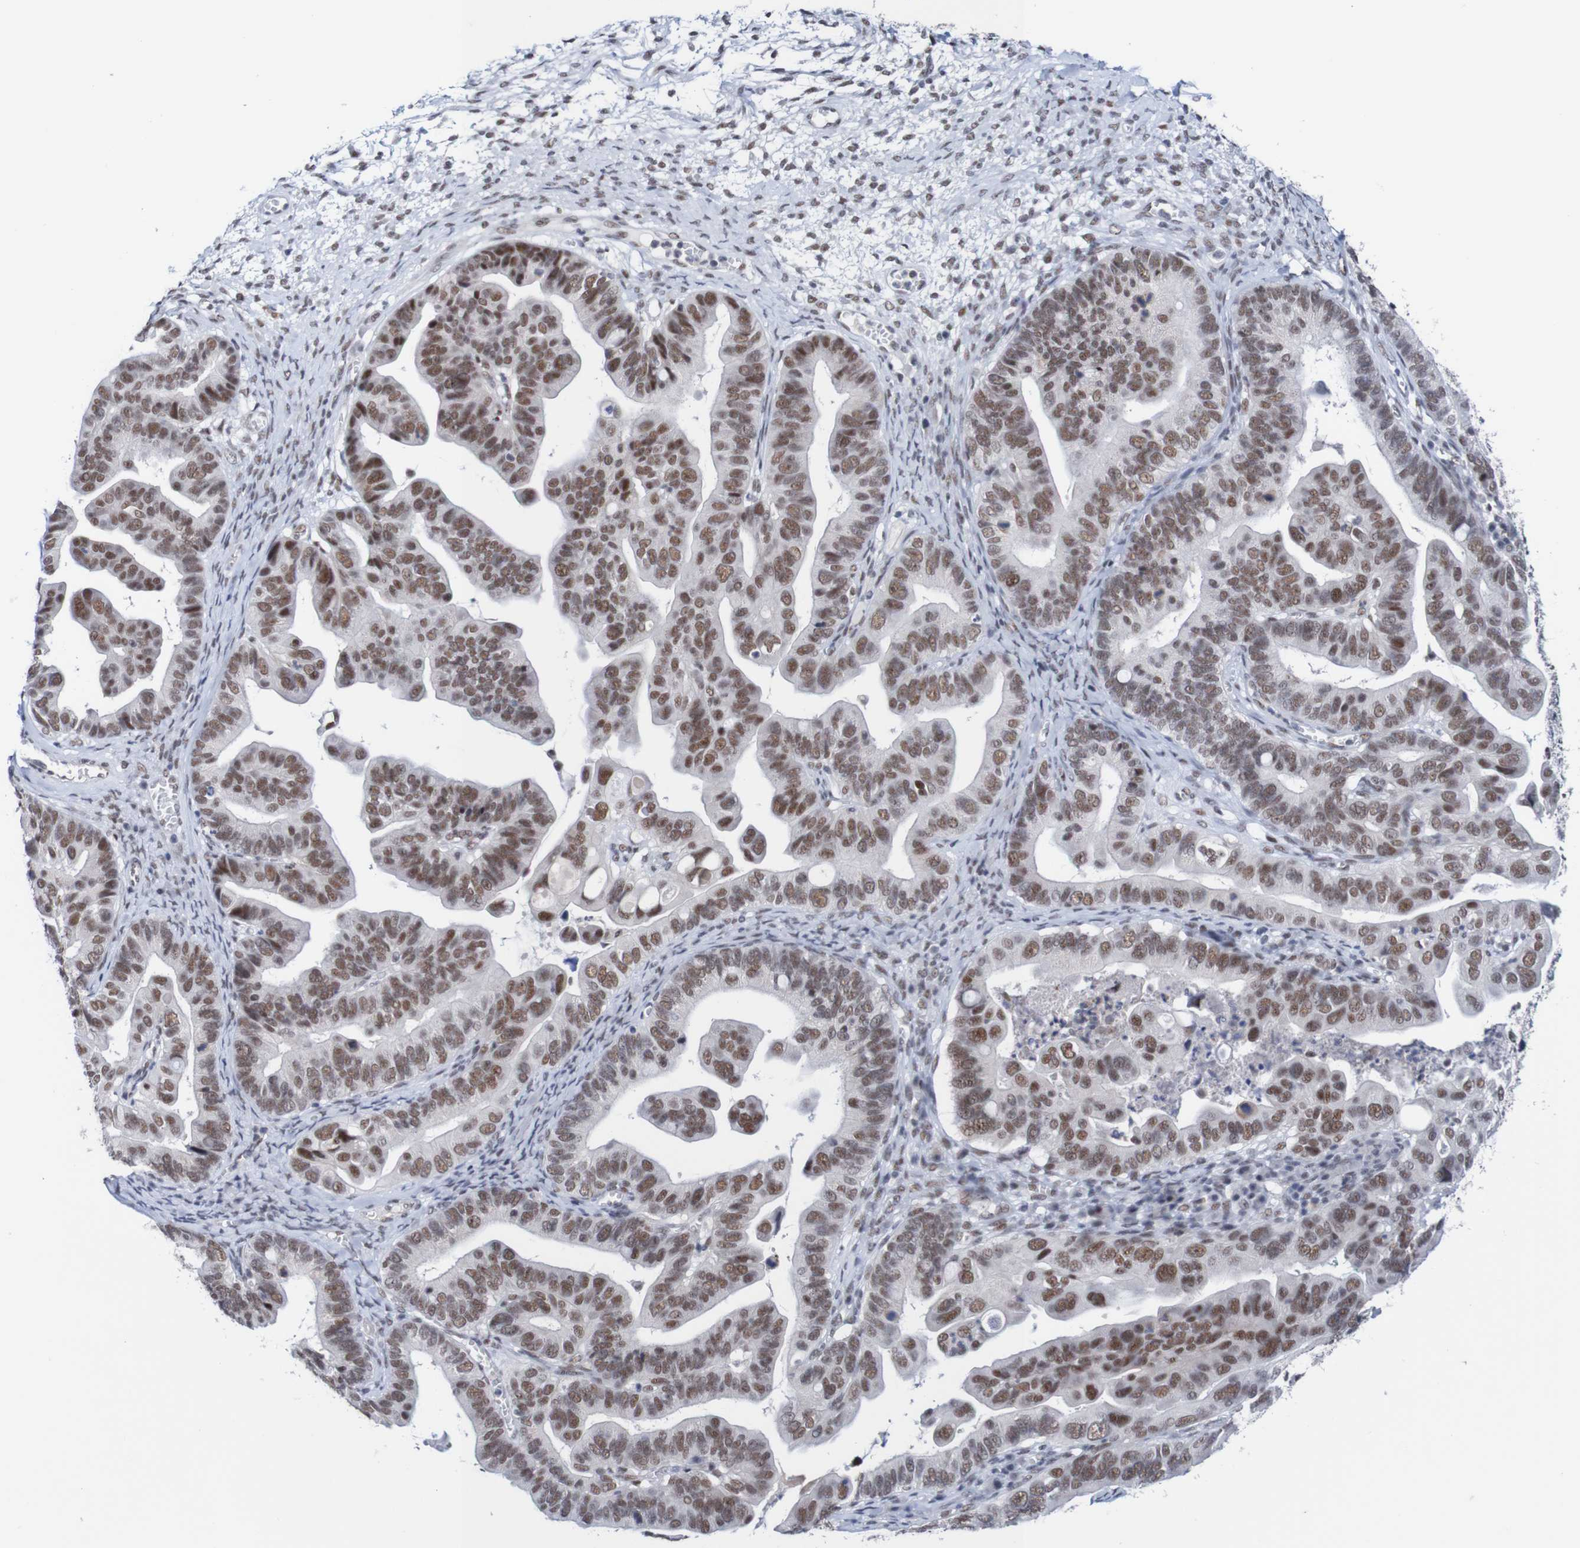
{"staining": {"intensity": "moderate", "quantity": "25%-75%", "location": "nuclear"}, "tissue": "ovarian cancer", "cell_type": "Tumor cells", "image_type": "cancer", "snomed": [{"axis": "morphology", "description": "Cystadenocarcinoma, serous, NOS"}, {"axis": "topography", "description": "Ovary"}], "caption": "DAB (3,3'-diaminobenzidine) immunohistochemical staining of human ovarian cancer displays moderate nuclear protein positivity in approximately 25%-75% of tumor cells.", "gene": "CDC5L", "patient": {"sex": "female", "age": 56}}